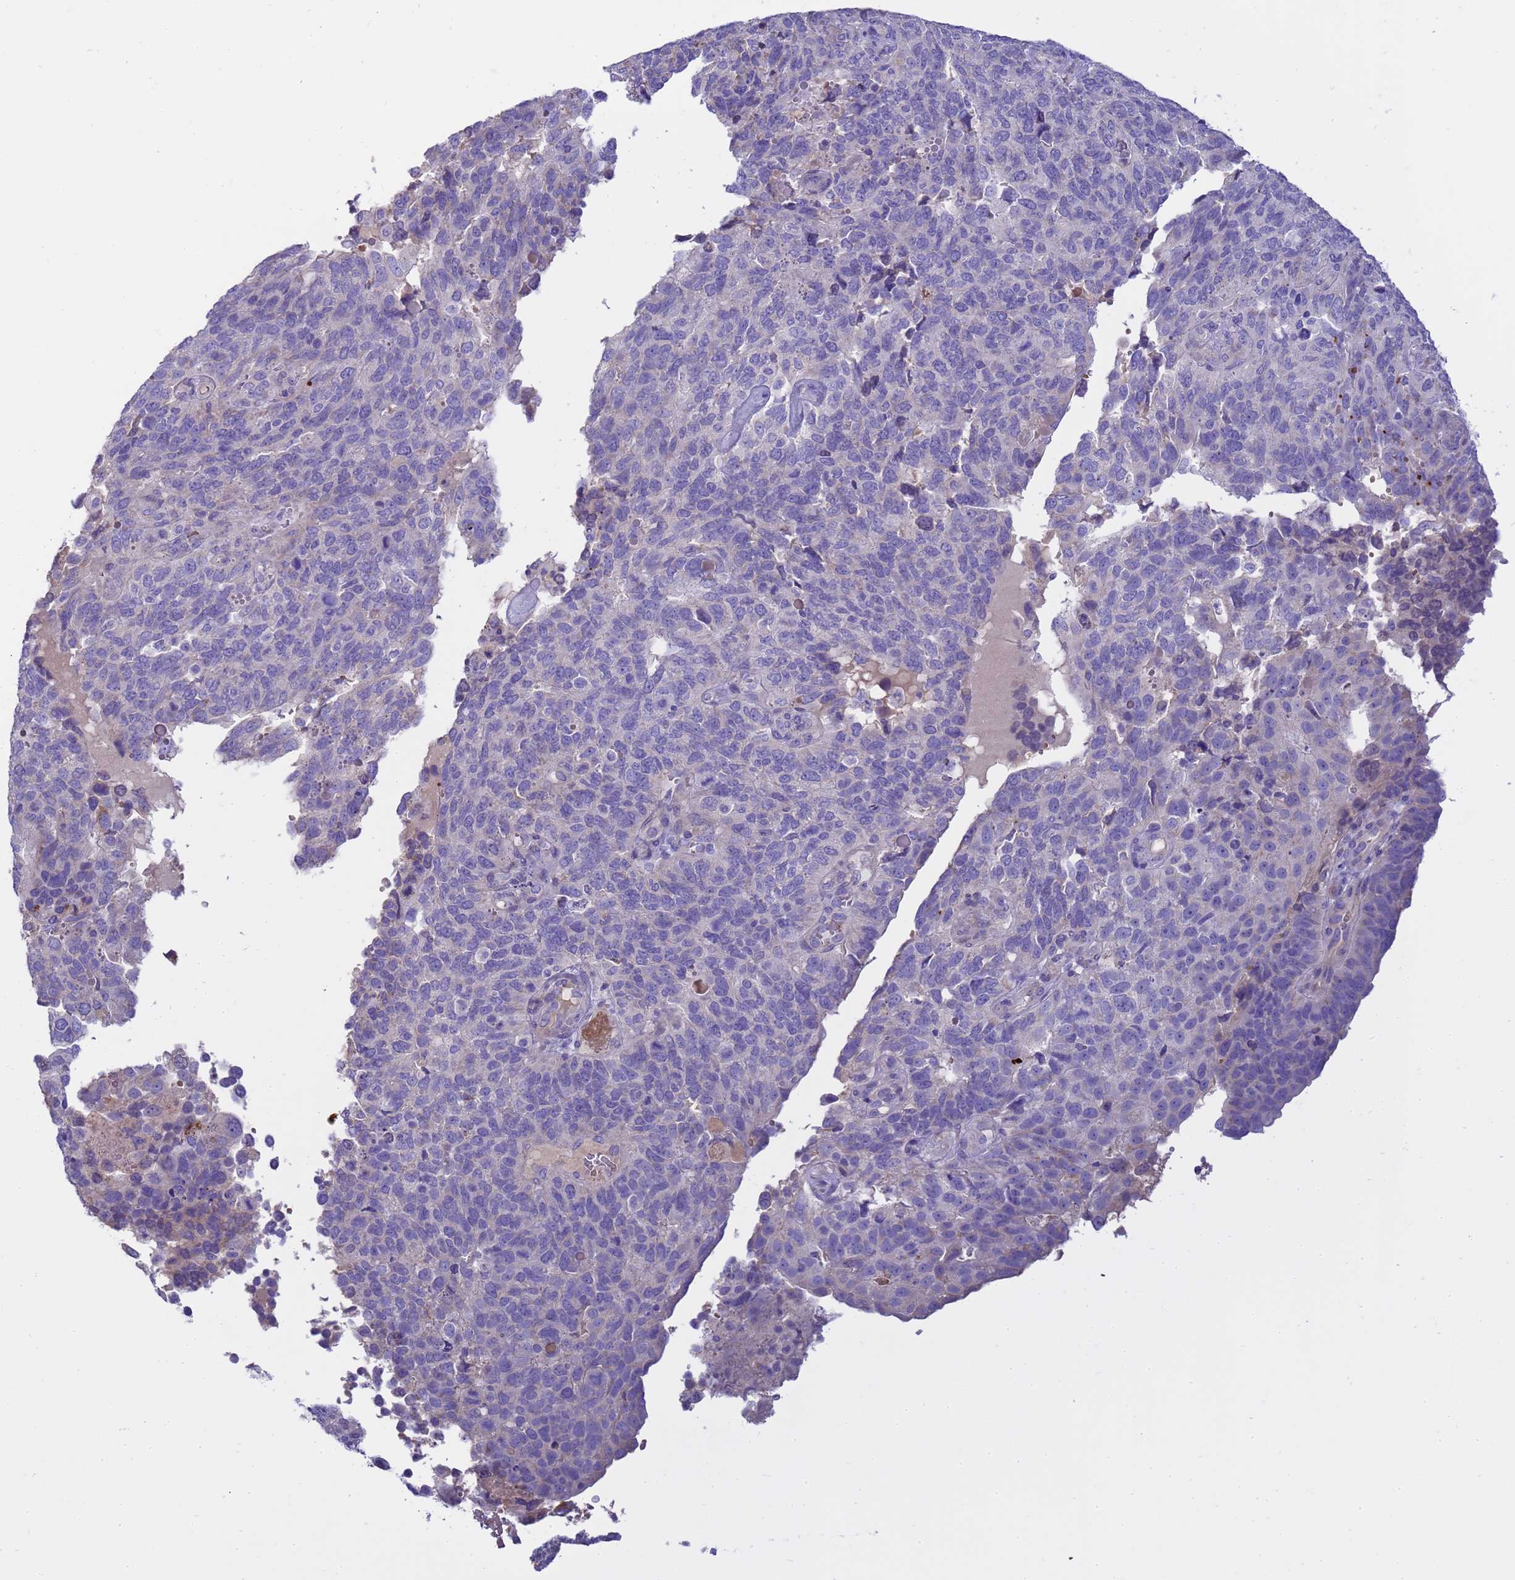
{"staining": {"intensity": "negative", "quantity": "none", "location": "none"}, "tissue": "endometrial cancer", "cell_type": "Tumor cells", "image_type": "cancer", "snomed": [{"axis": "morphology", "description": "Adenocarcinoma, NOS"}, {"axis": "topography", "description": "Endometrium"}], "caption": "A micrograph of human endometrial cancer (adenocarcinoma) is negative for staining in tumor cells.", "gene": "RIPPLY2", "patient": {"sex": "female", "age": 66}}